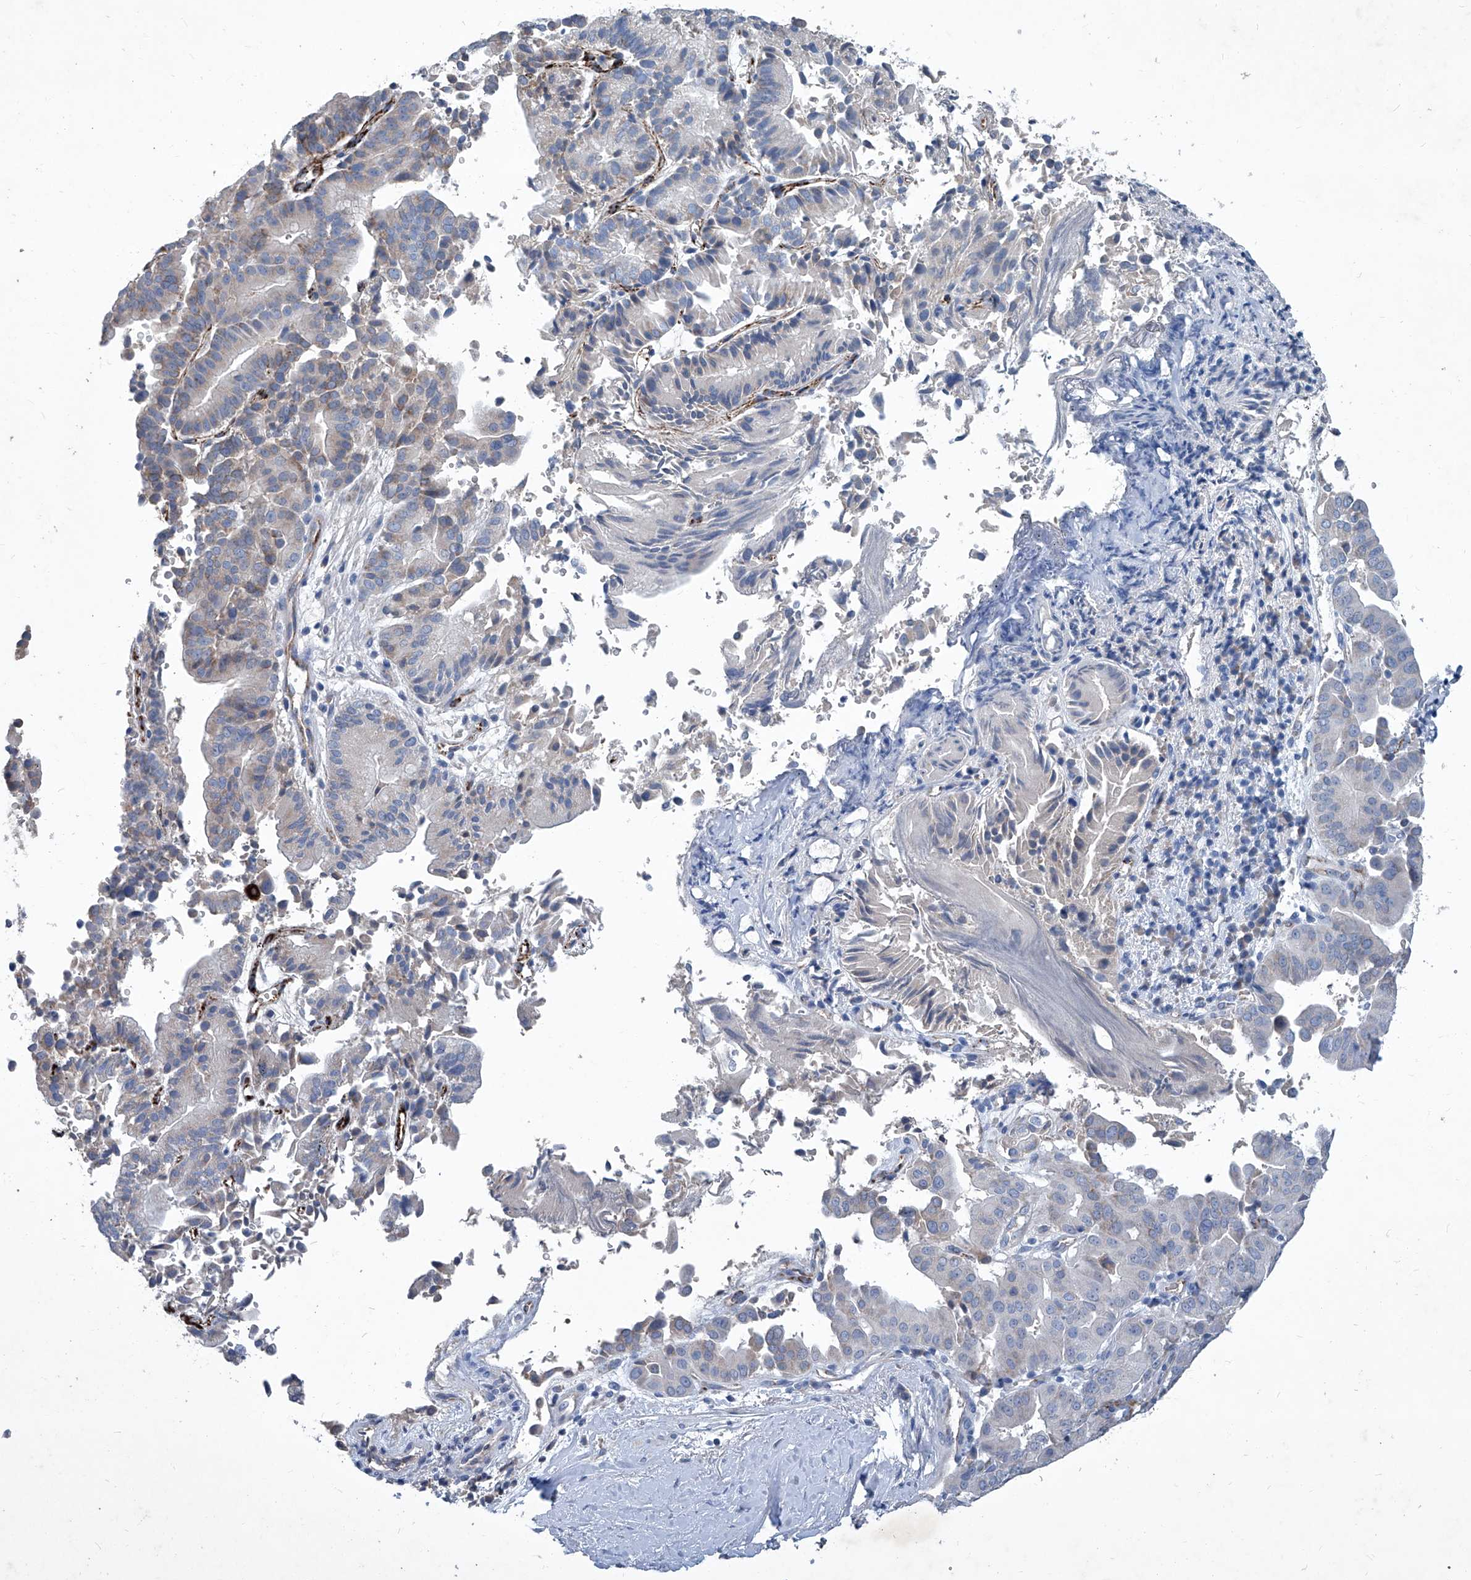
{"staining": {"intensity": "weak", "quantity": "<25%", "location": "cytoplasmic/membranous"}, "tissue": "liver cancer", "cell_type": "Tumor cells", "image_type": "cancer", "snomed": [{"axis": "morphology", "description": "Cholangiocarcinoma"}, {"axis": "topography", "description": "Liver"}], "caption": "Tumor cells show no significant protein positivity in liver cholangiocarcinoma.", "gene": "MTARC1", "patient": {"sex": "female", "age": 75}}